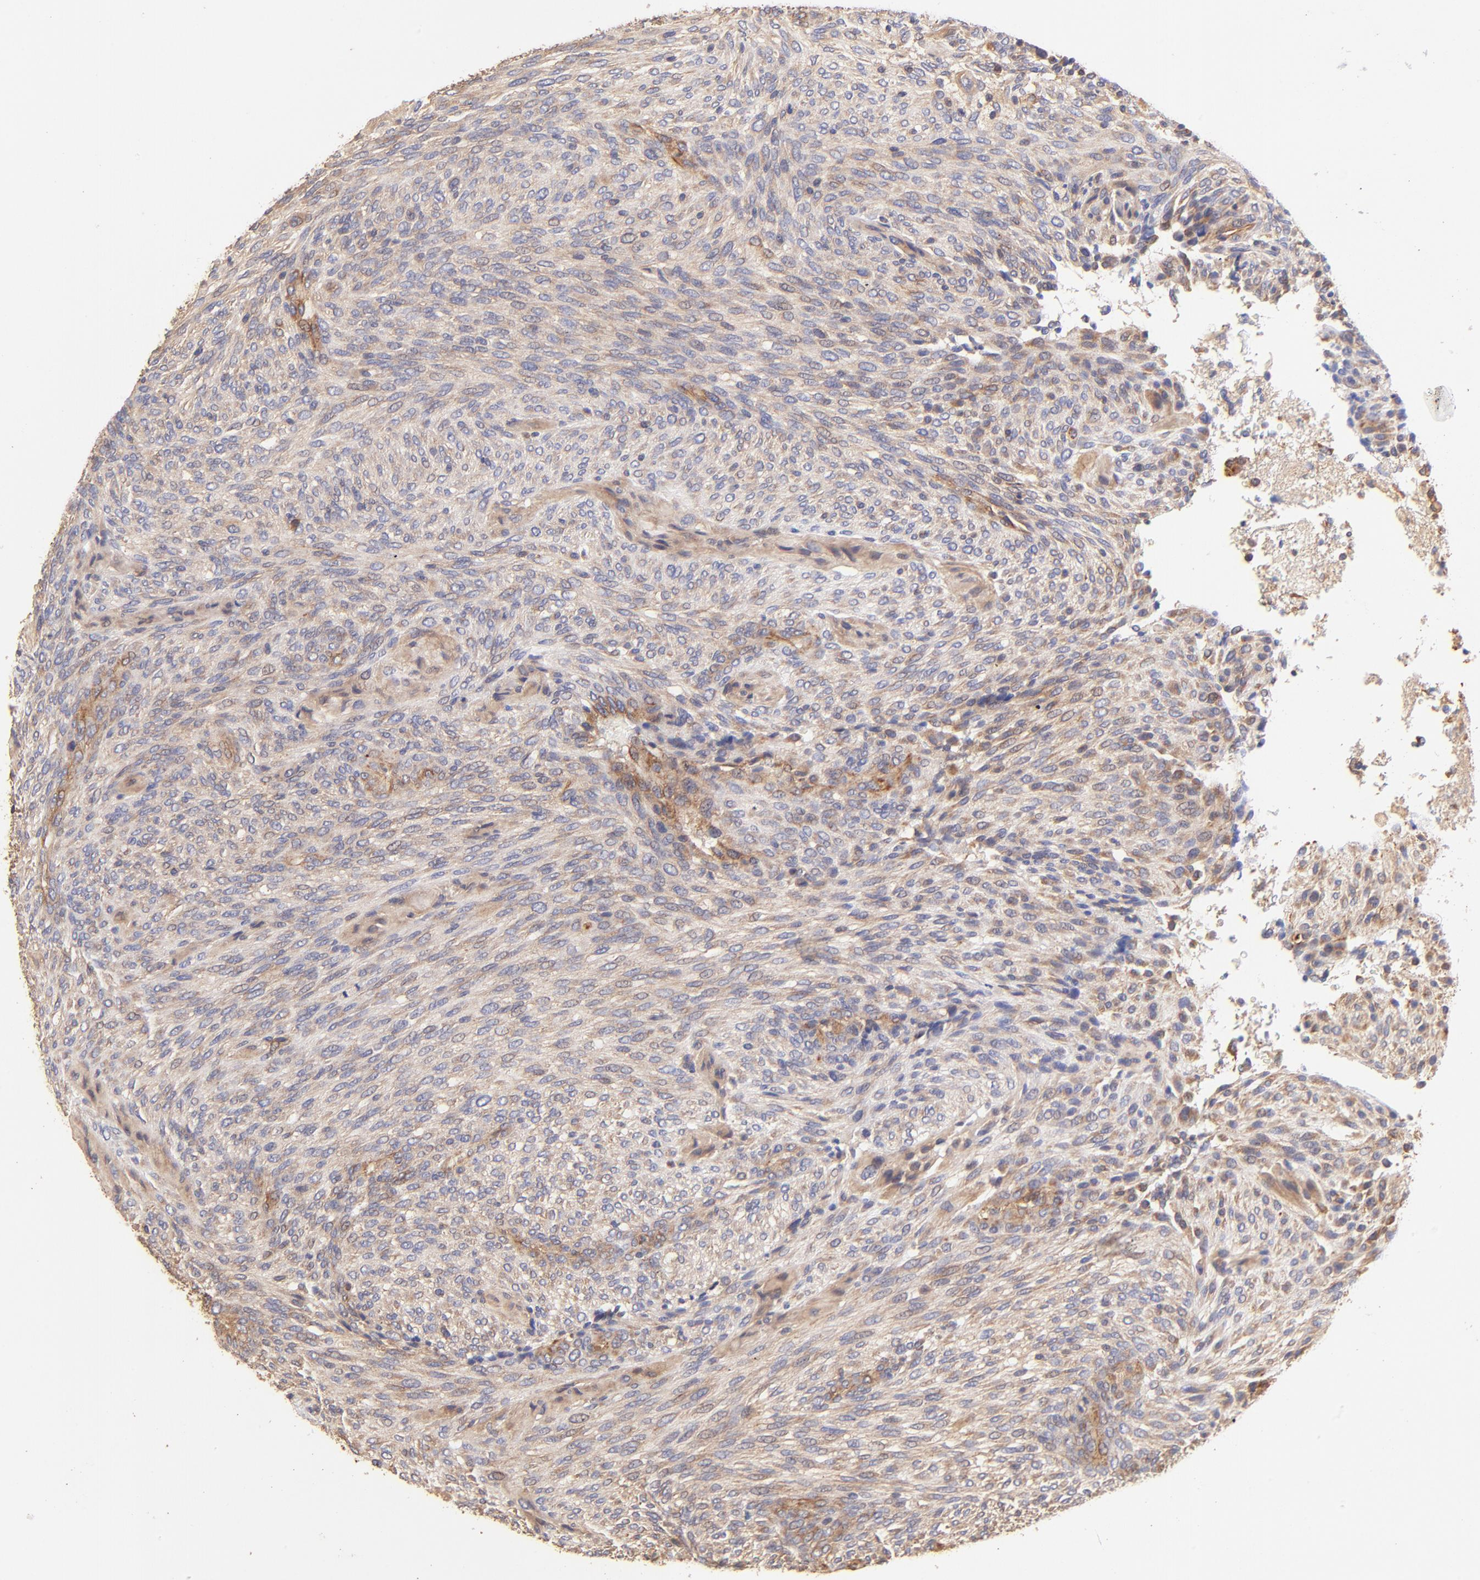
{"staining": {"intensity": "weak", "quantity": ">75%", "location": "cytoplasmic/membranous"}, "tissue": "glioma", "cell_type": "Tumor cells", "image_type": "cancer", "snomed": [{"axis": "morphology", "description": "Glioma, malignant, High grade"}, {"axis": "topography", "description": "Cerebral cortex"}], "caption": "Tumor cells exhibit low levels of weak cytoplasmic/membranous staining in about >75% of cells in high-grade glioma (malignant). (brown staining indicates protein expression, while blue staining denotes nuclei).", "gene": "TNFAIP3", "patient": {"sex": "female", "age": 55}}